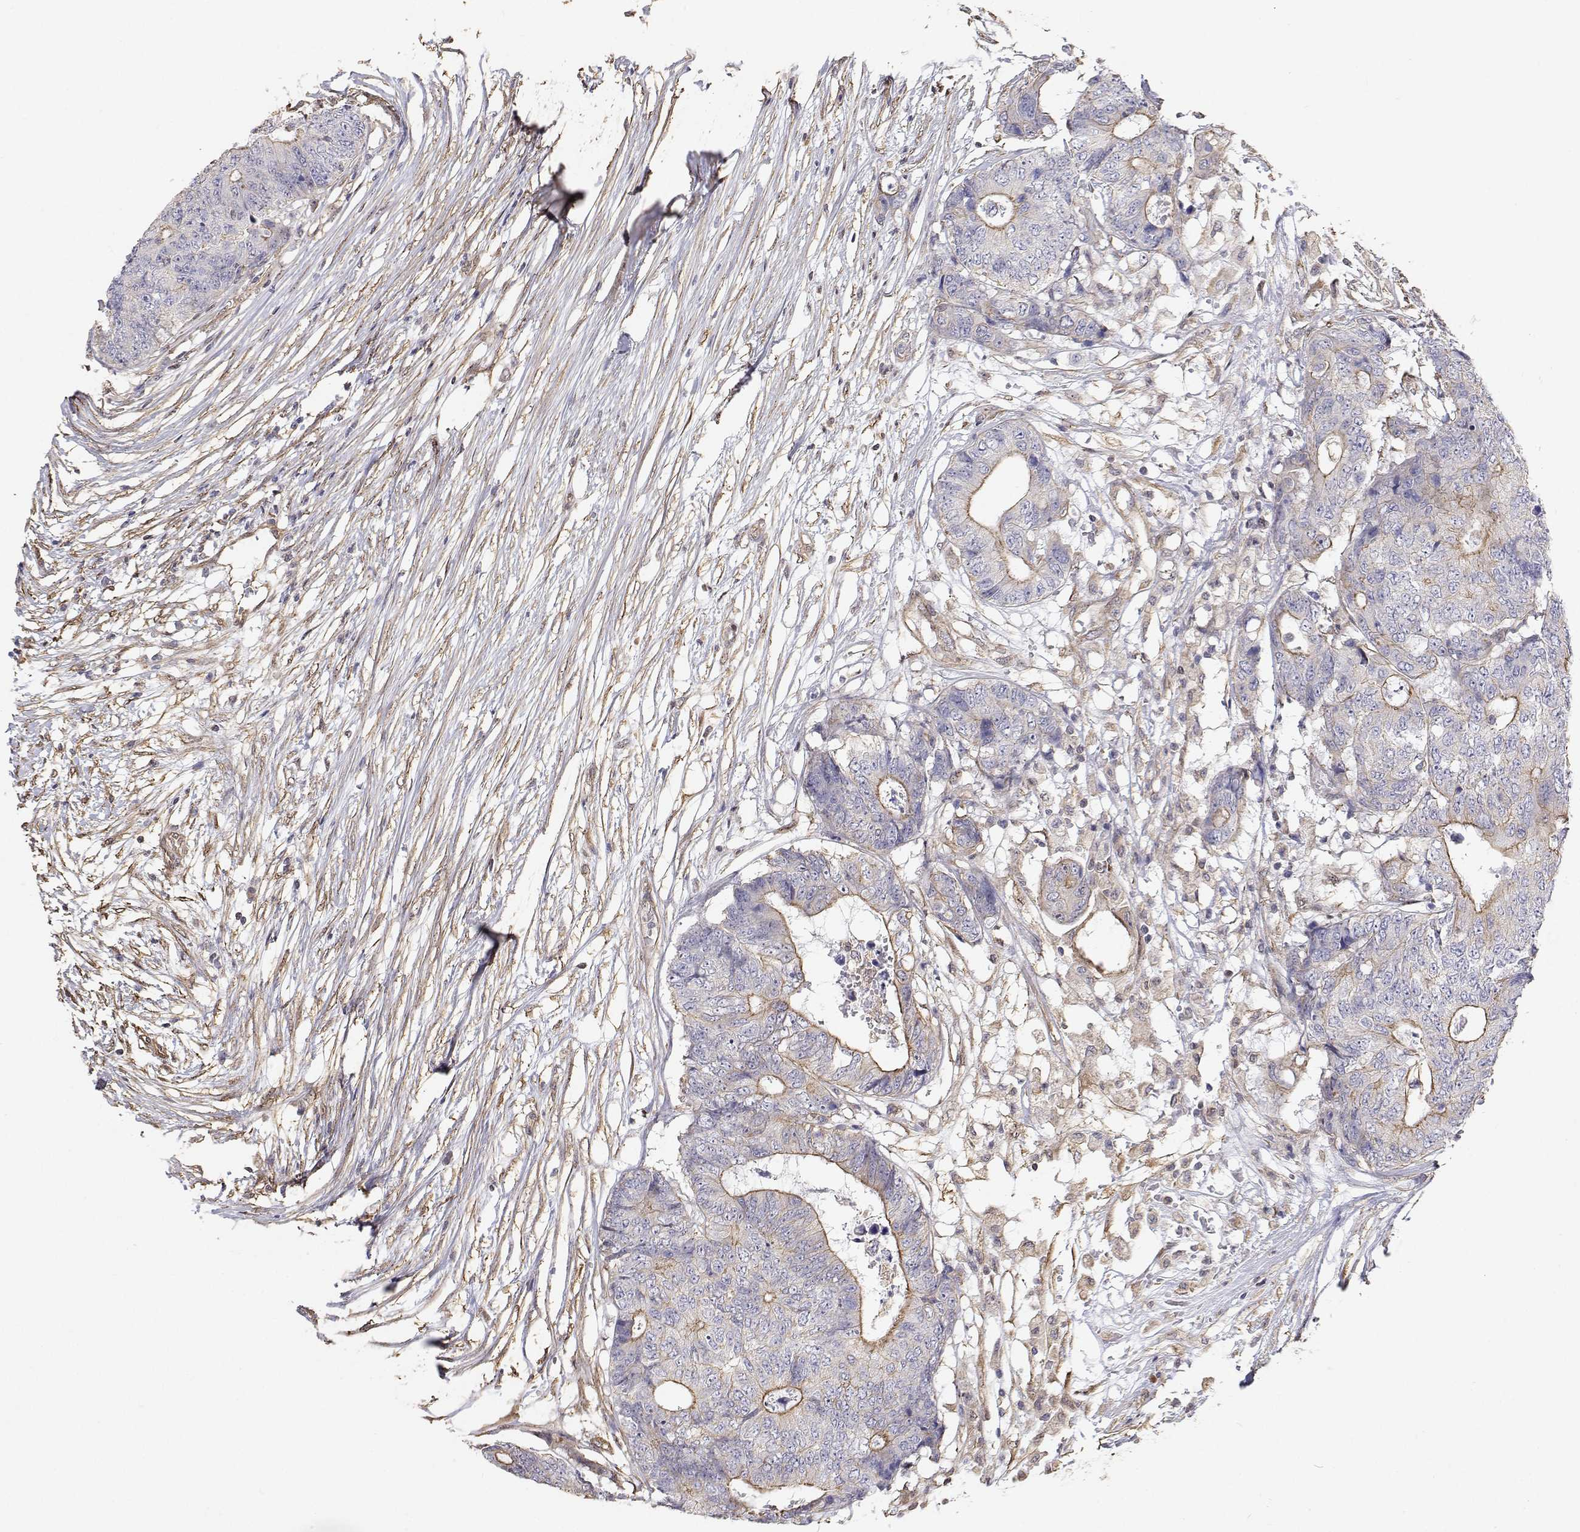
{"staining": {"intensity": "weak", "quantity": "25%-75%", "location": "cytoplasmic/membranous"}, "tissue": "colorectal cancer", "cell_type": "Tumor cells", "image_type": "cancer", "snomed": [{"axis": "morphology", "description": "Adenocarcinoma, NOS"}, {"axis": "topography", "description": "Colon"}], "caption": "This image displays adenocarcinoma (colorectal) stained with IHC to label a protein in brown. The cytoplasmic/membranous of tumor cells show weak positivity for the protein. Nuclei are counter-stained blue.", "gene": "GSDMA", "patient": {"sex": "female", "age": 48}}